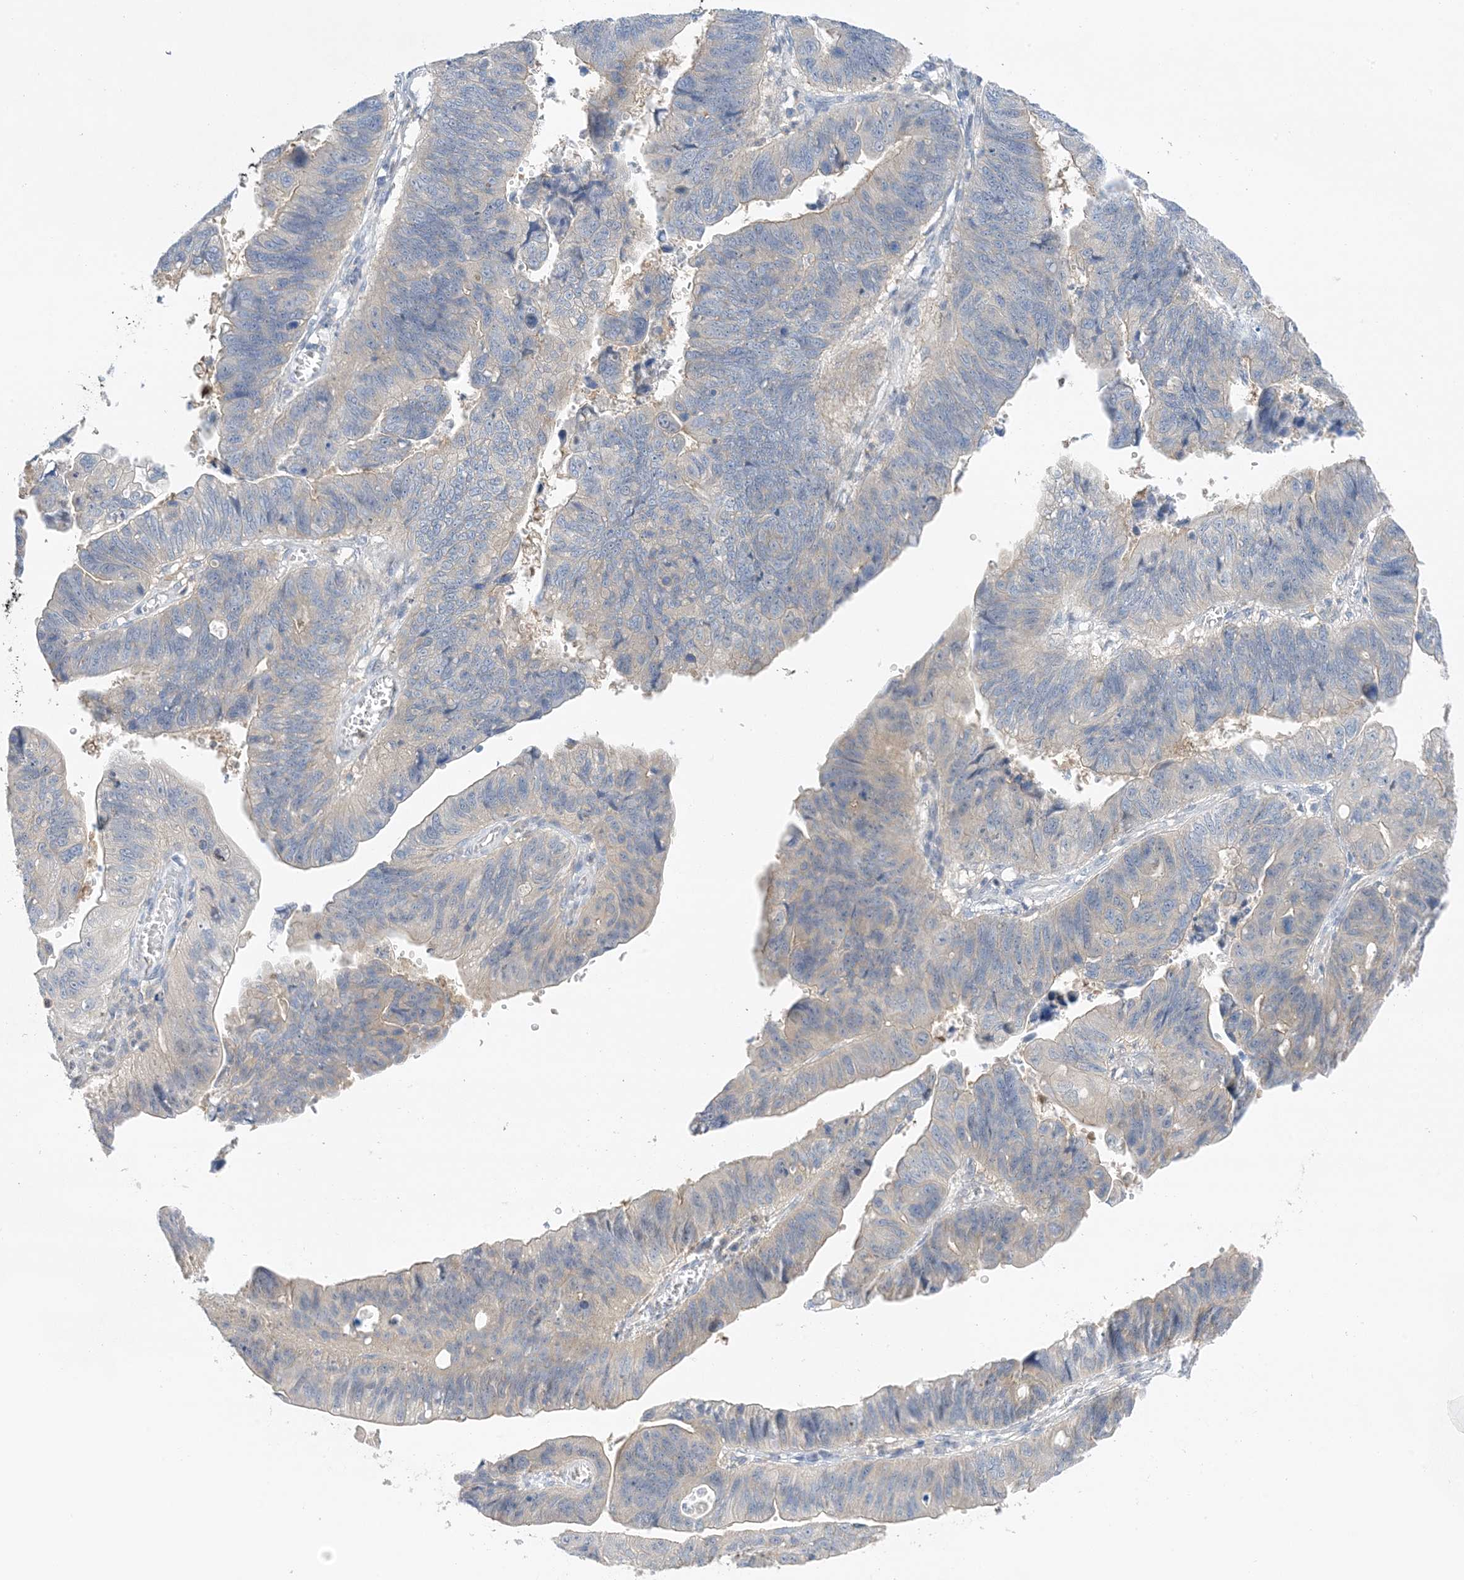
{"staining": {"intensity": "negative", "quantity": "none", "location": "none"}, "tissue": "stomach cancer", "cell_type": "Tumor cells", "image_type": "cancer", "snomed": [{"axis": "morphology", "description": "Adenocarcinoma, NOS"}, {"axis": "topography", "description": "Stomach"}], "caption": "Immunohistochemical staining of human stomach adenocarcinoma displays no significant staining in tumor cells. Nuclei are stained in blue.", "gene": "KIFBP", "patient": {"sex": "male", "age": 59}}